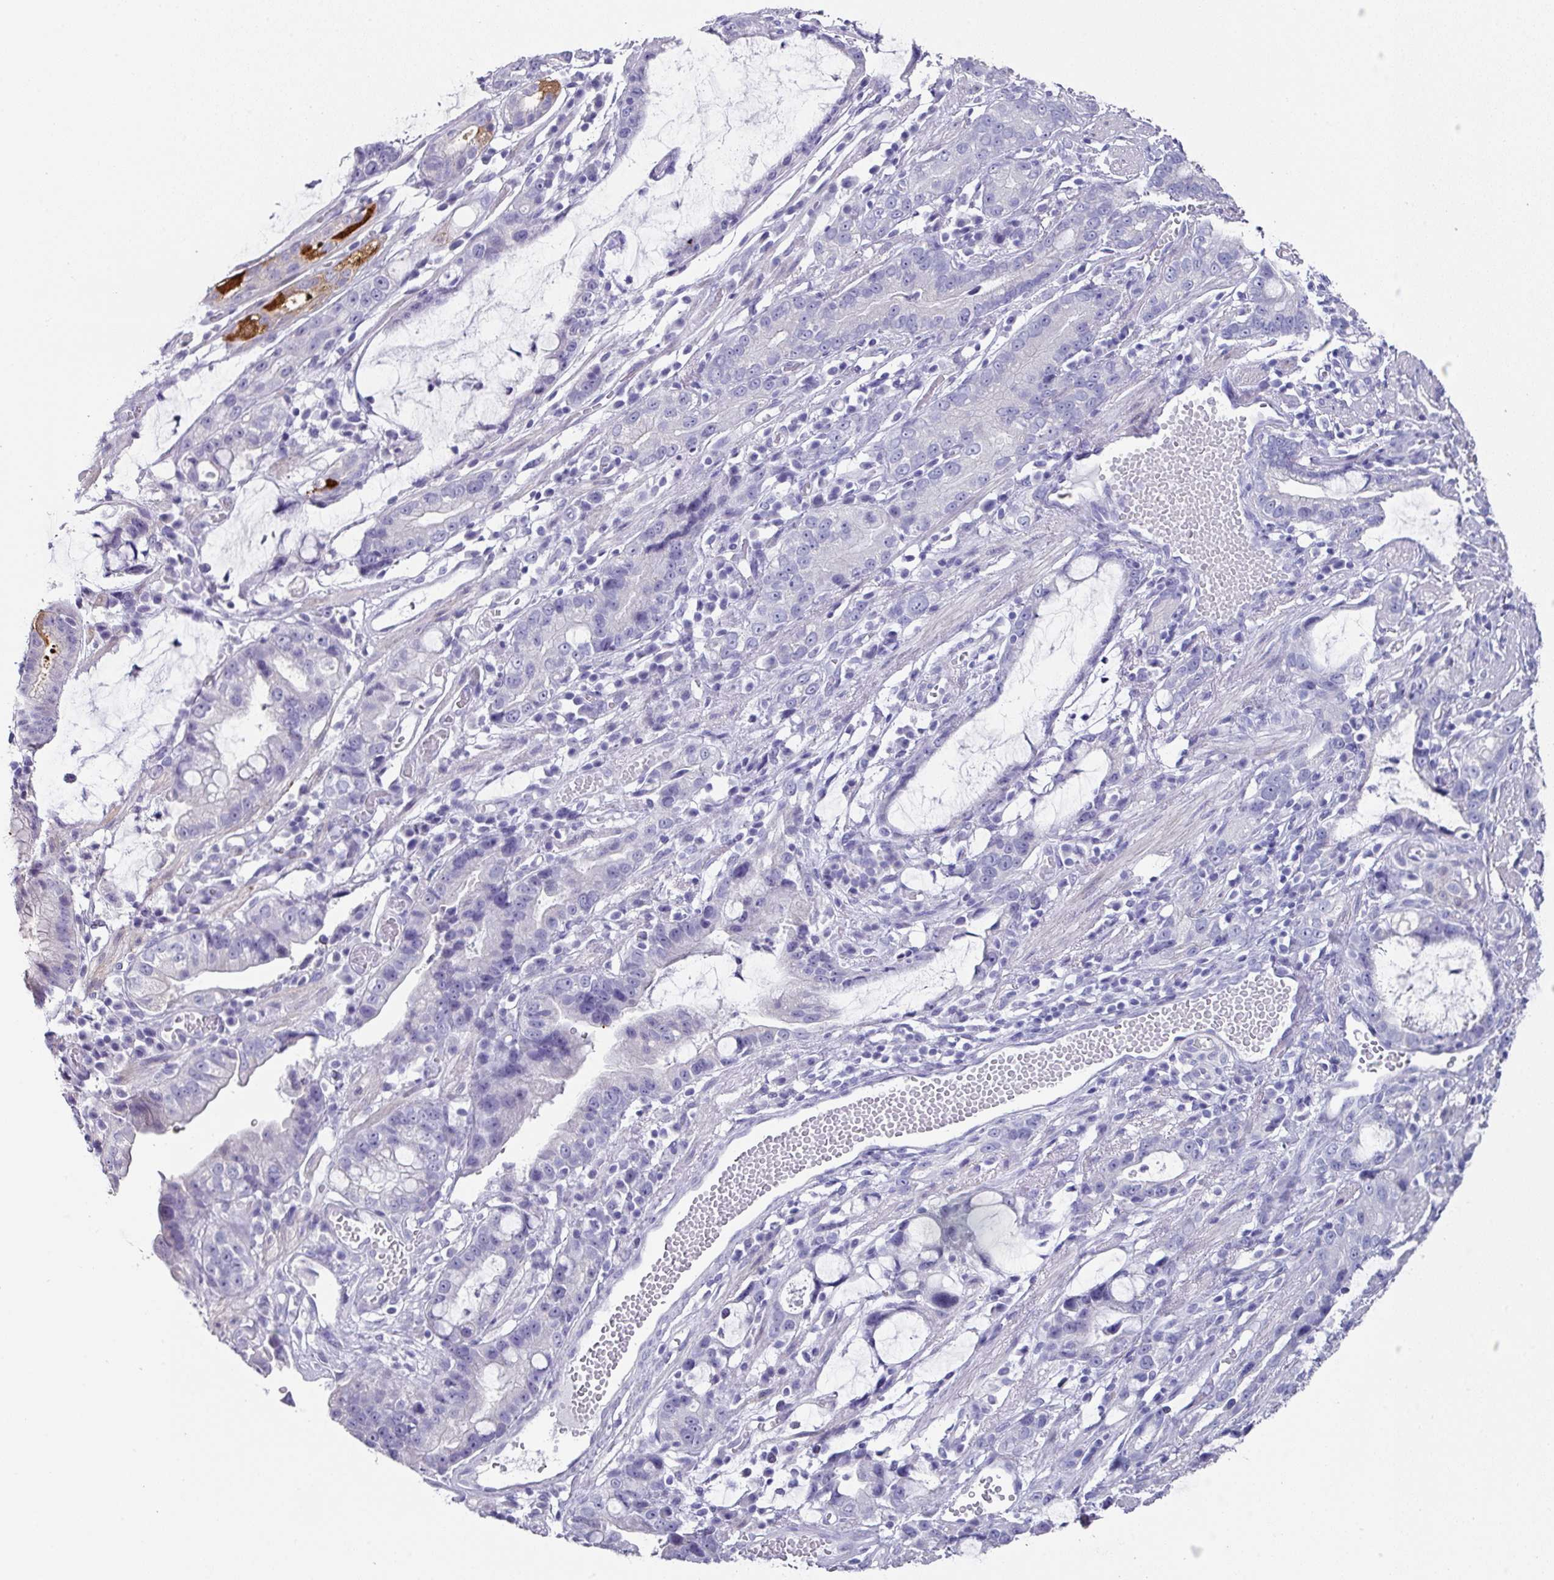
{"staining": {"intensity": "negative", "quantity": "none", "location": "none"}, "tissue": "stomach cancer", "cell_type": "Tumor cells", "image_type": "cancer", "snomed": [{"axis": "morphology", "description": "Adenocarcinoma, NOS"}, {"axis": "topography", "description": "Stomach"}], "caption": "High magnification brightfield microscopy of adenocarcinoma (stomach) stained with DAB (brown) and counterstained with hematoxylin (blue): tumor cells show no significant positivity. (Stains: DAB immunohistochemistry with hematoxylin counter stain, Microscopy: brightfield microscopy at high magnification).", "gene": "PEX10", "patient": {"sex": "male", "age": 55}}